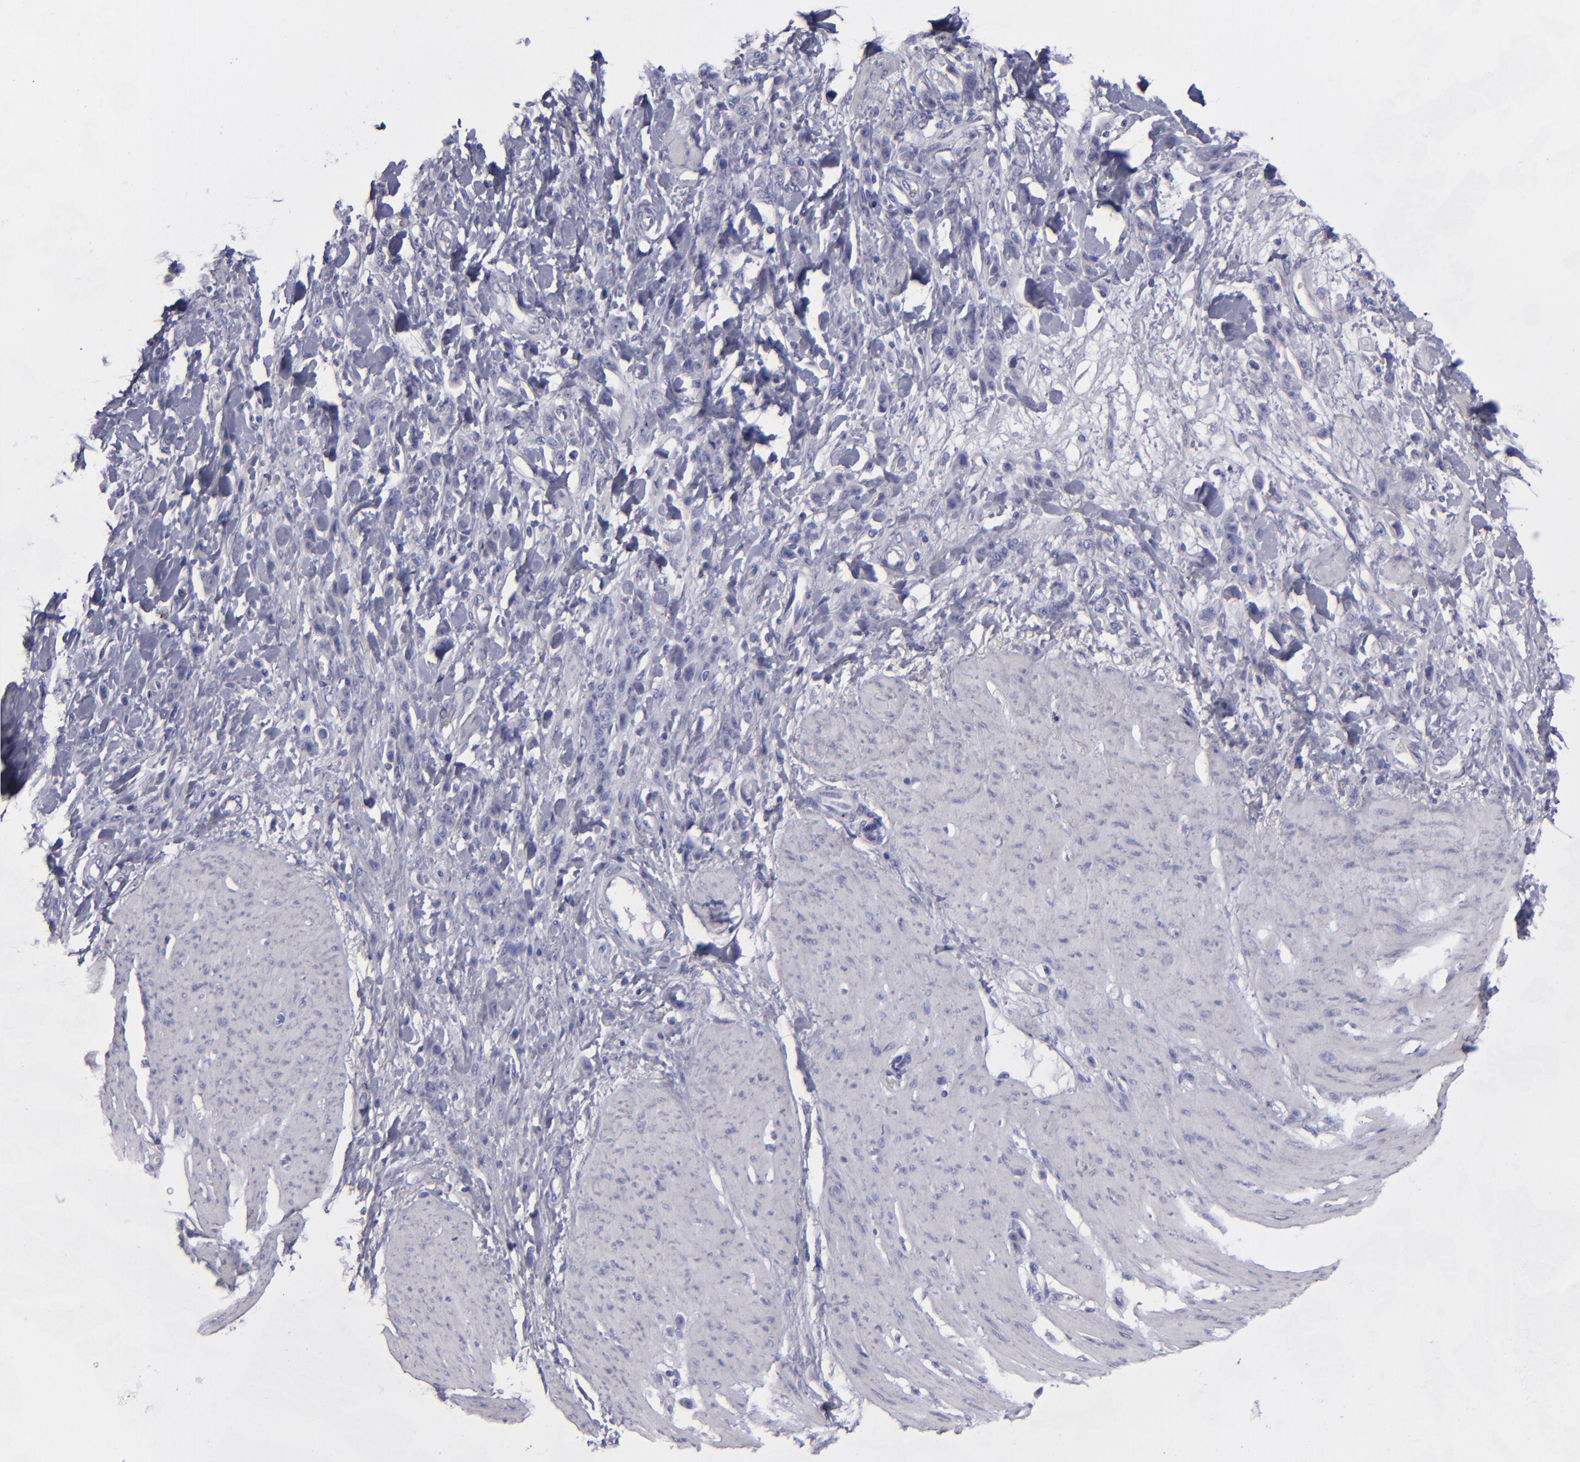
{"staining": {"intensity": "negative", "quantity": "none", "location": "none"}, "tissue": "stomach cancer", "cell_type": "Tumor cells", "image_type": "cancer", "snomed": [{"axis": "morphology", "description": "Normal tissue, NOS"}, {"axis": "morphology", "description": "Adenocarcinoma, NOS"}, {"axis": "topography", "description": "Stomach"}], "caption": "IHC micrograph of human stomach adenocarcinoma stained for a protein (brown), which exhibits no positivity in tumor cells. (Stains: DAB (3,3'-diaminobenzidine) immunohistochemistry (IHC) with hematoxylin counter stain, Microscopy: brightfield microscopy at high magnification).", "gene": "ANPEP", "patient": {"sex": "male", "age": 82}}